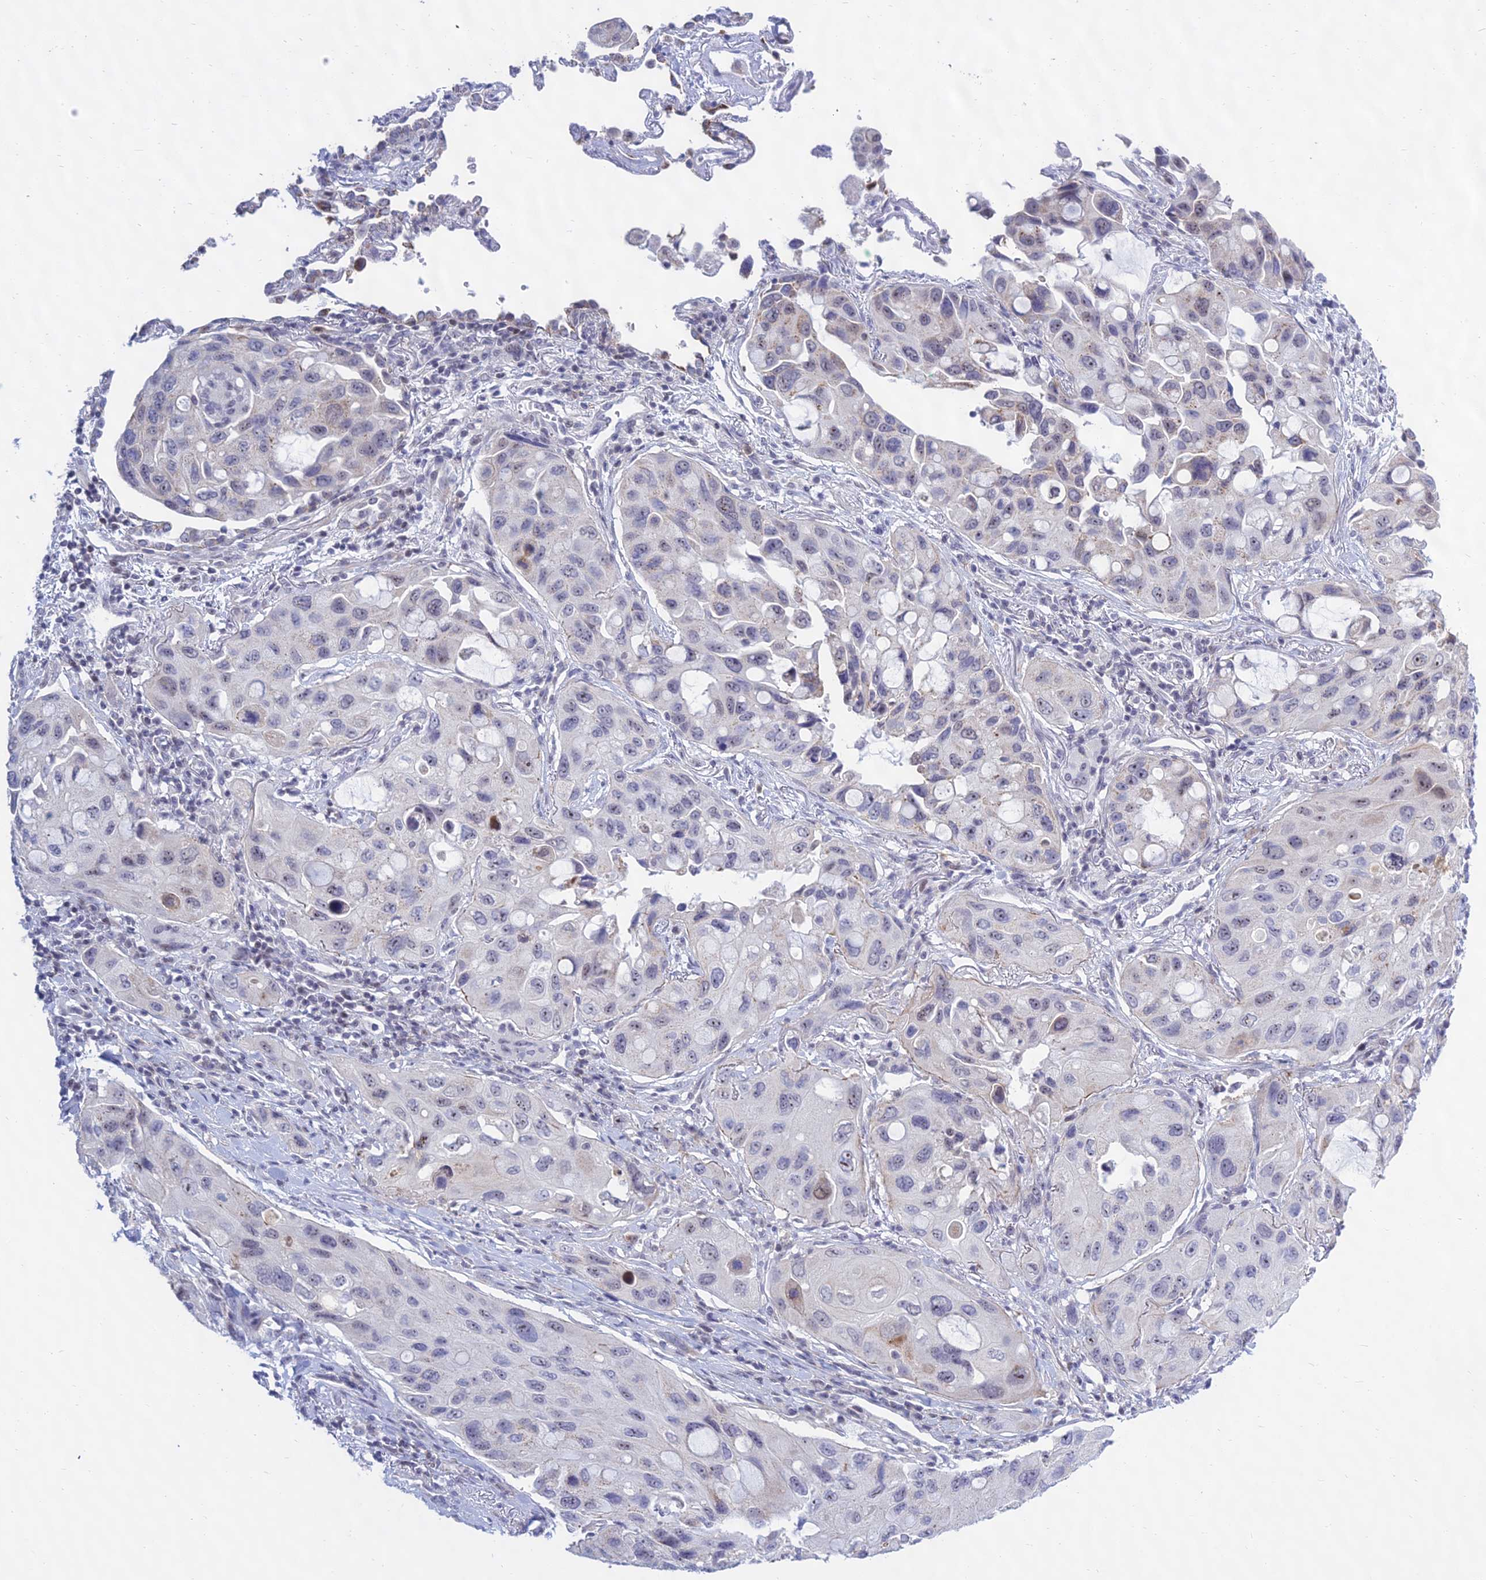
{"staining": {"intensity": "moderate", "quantity": "<25%", "location": "nuclear"}, "tissue": "lung cancer", "cell_type": "Tumor cells", "image_type": "cancer", "snomed": [{"axis": "morphology", "description": "Squamous cell carcinoma, NOS"}, {"axis": "topography", "description": "Lung"}], "caption": "High-power microscopy captured an IHC image of lung cancer, revealing moderate nuclear positivity in approximately <25% of tumor cells.", "gene": "KRR1", "patient": {"sex": "female", "age": 73}}